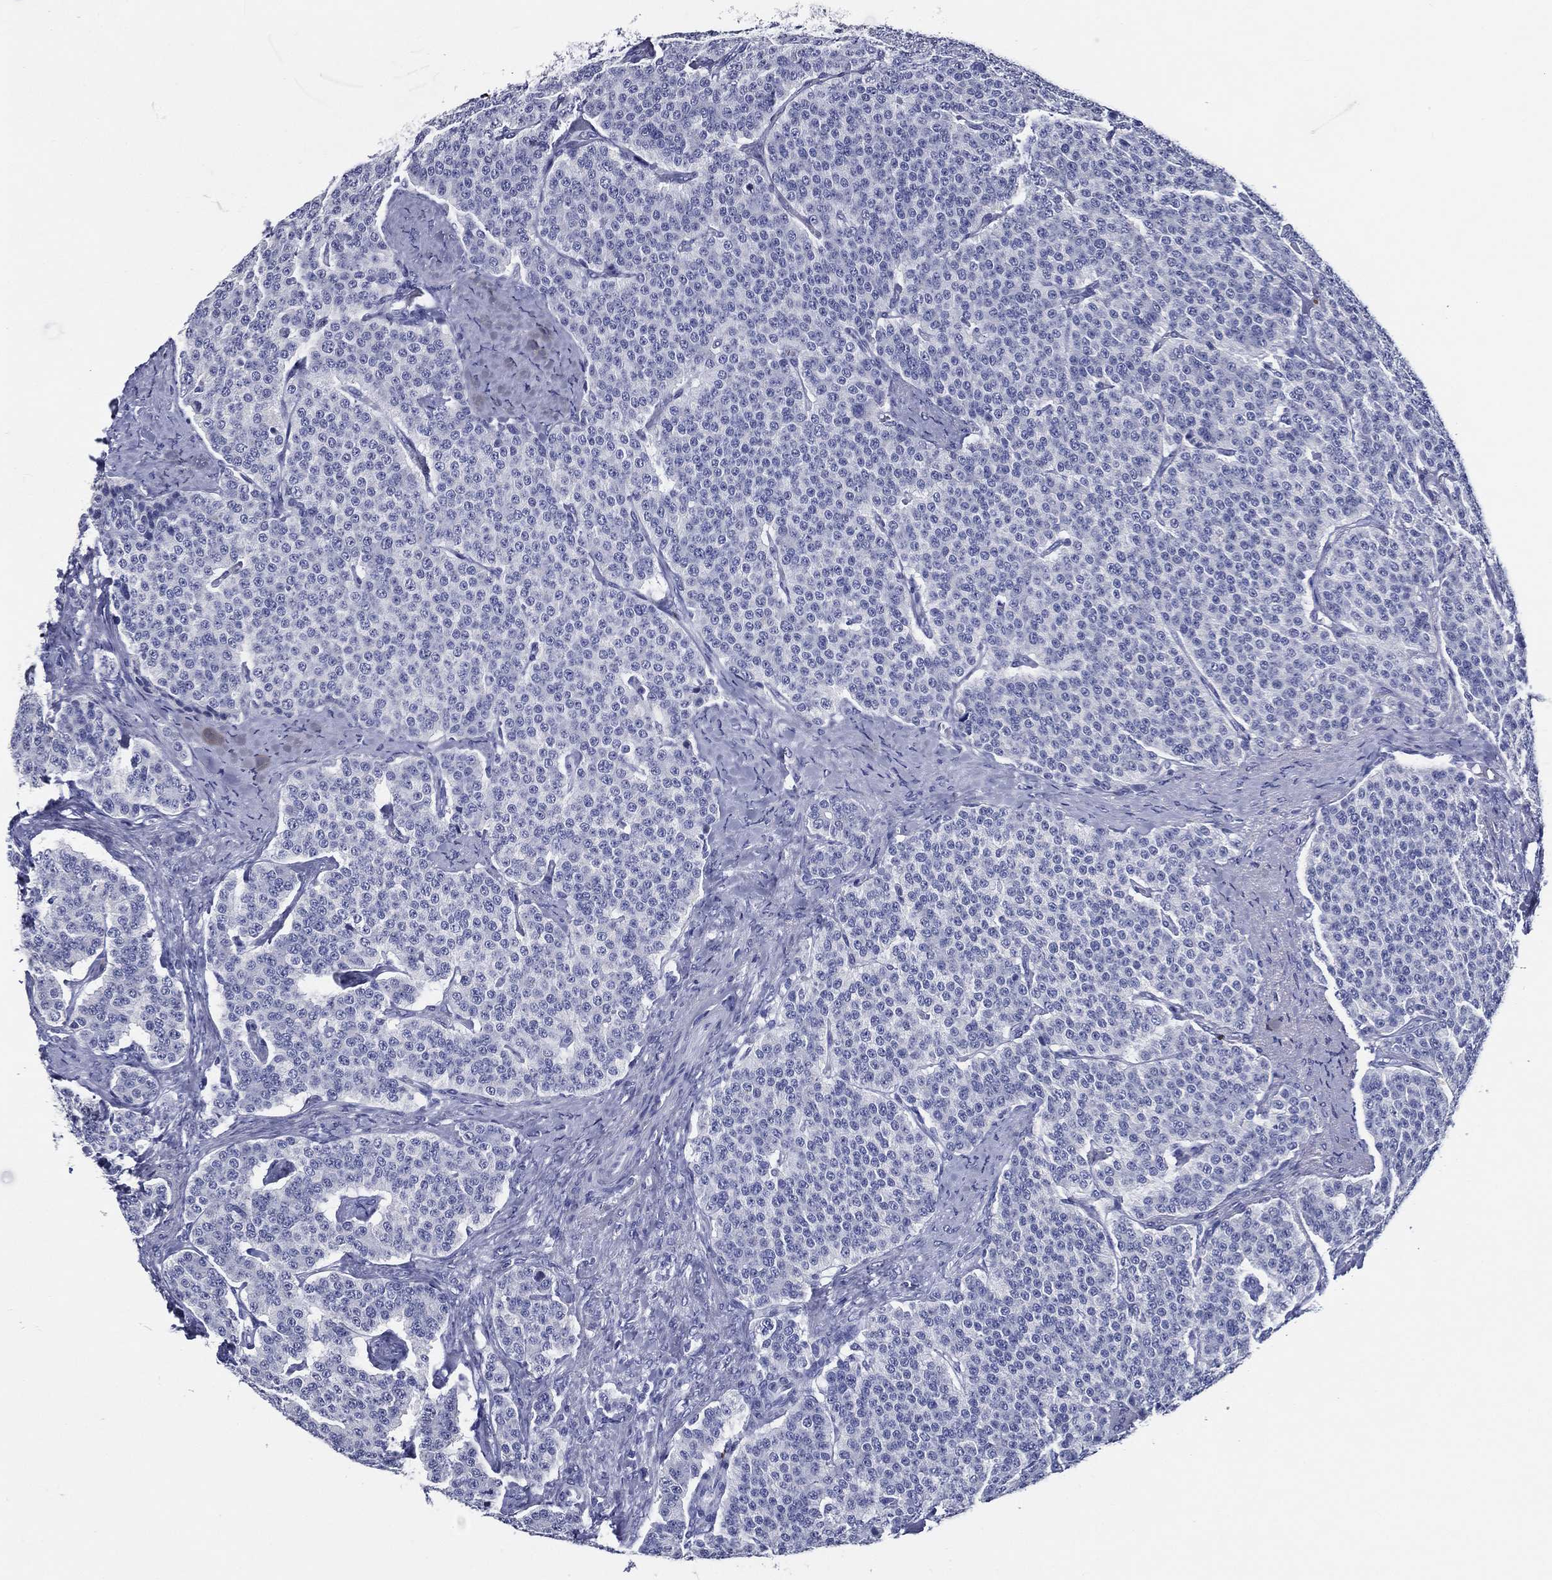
{"staining": {"intensity": "negative", "quantity": "none", "location": "none"}, "tissue": "carcinoid", "cell_type": "Tumor cells", "image_type": "cancer", "snomed": [{"axis": "morphology", "description": "Carcinoid, malignant, NOS"}, {"axis": "topography", "description": "Small intestine"}], "caption": "The image exhibits no staining of tumor cells in carcinoid (malignant).", "gene": "ACE2", "patient": {"sex": "female", "age": 58}}